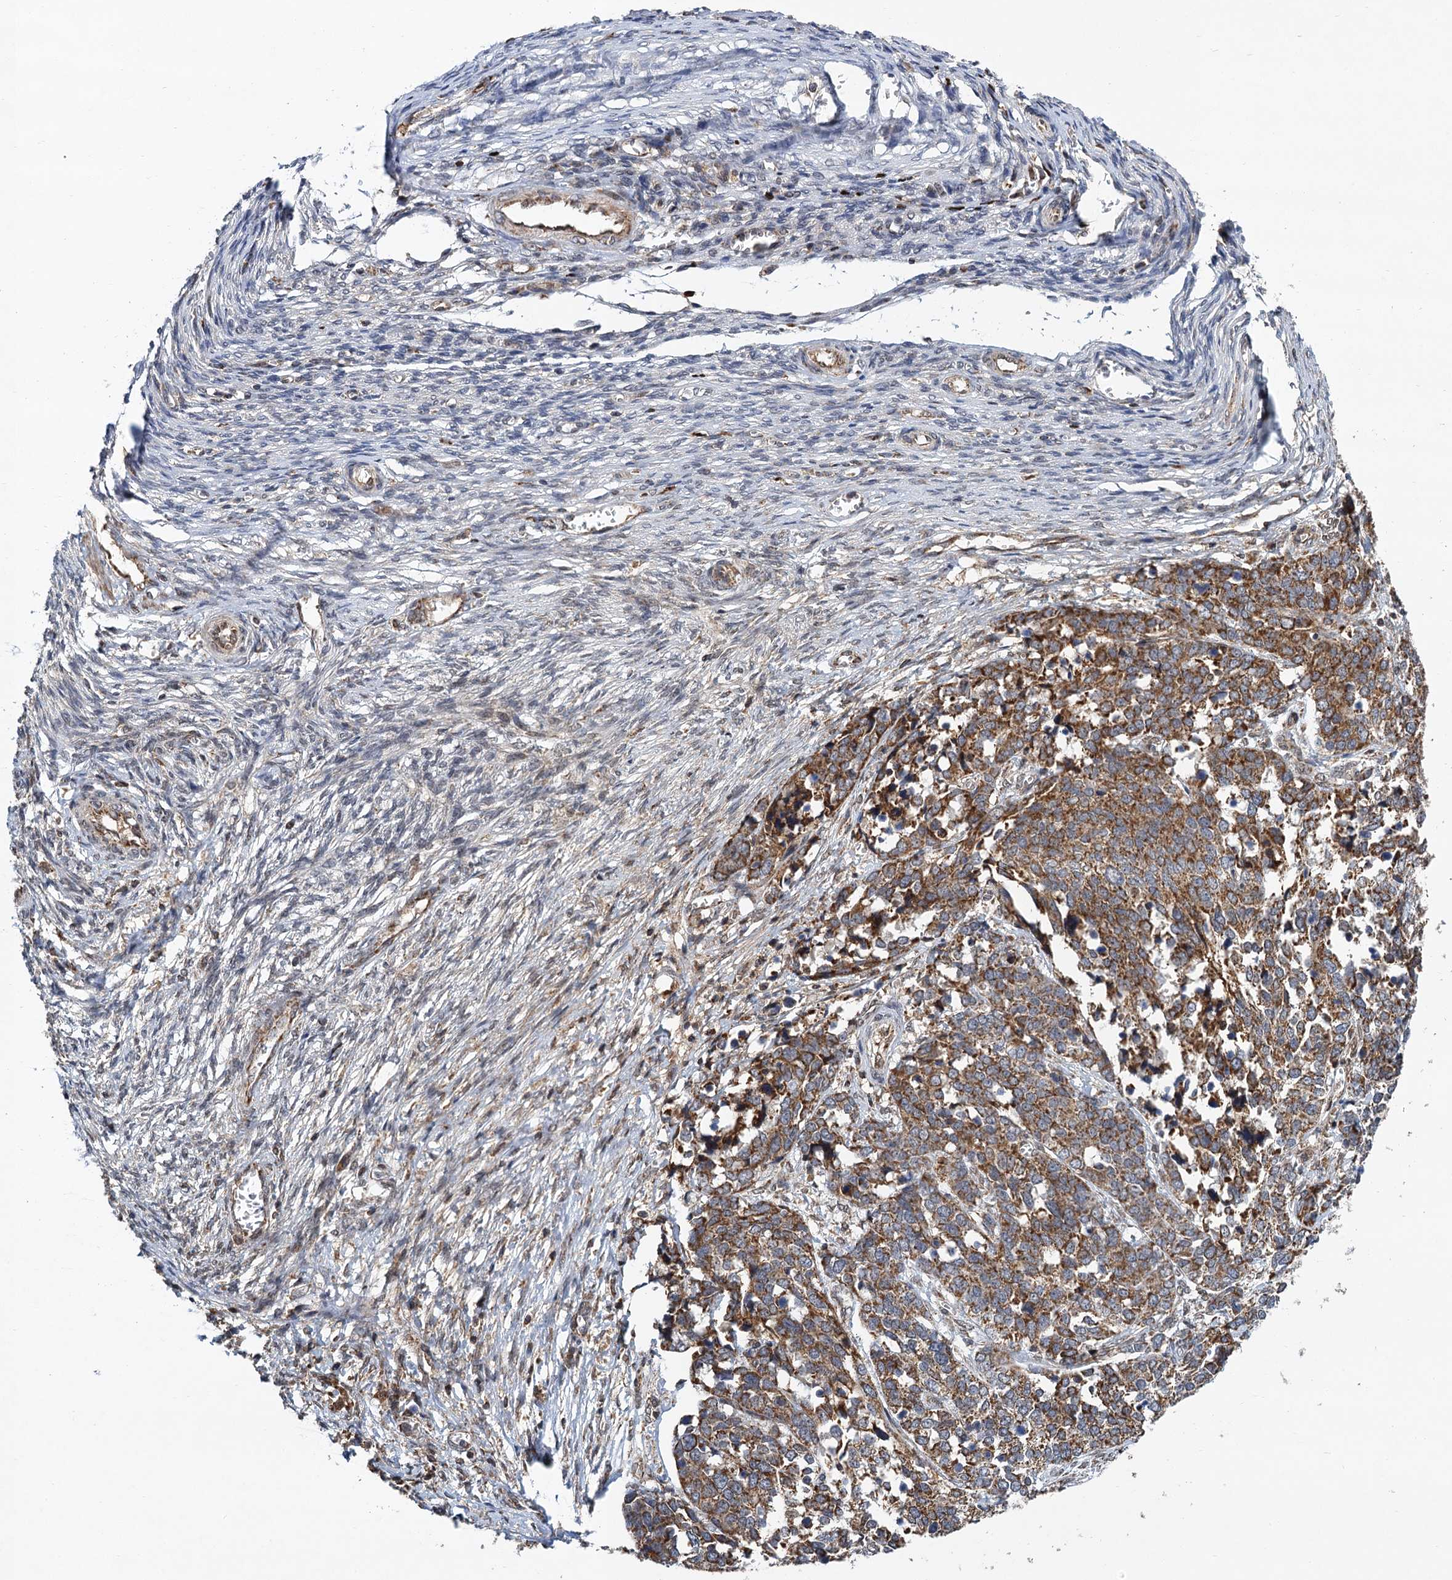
{"staining": {"intensity": "moderate", "quantity": ">75%", "location": "cytoplasmic/membranous"}, "tissue": "ovarian cancer", "cell_type": "Tumor cells", "image_type": "cancer", "snomed": [{"axis": "morphology", "description": "Cystadenocarcinoma, serous, NOS"}, {"axis": "topography", "description": "Ovary"}], "caption": "Immunohistochemistry staining of ovarian cancer, which demonstrates medium levels of moderate cytoplasmic/membranous positivity in approximately >75% of tumor cells indicating moderate cytoplasmic/membranous protein positivity. The staining was performed using DAB (3,3'-diaminobenzidine) (brown) for protein detection and nuclei were counterstained in hematoxylin (blue).", "gene": "CMPK2", "patient": {"sex": "female", "age": 44}}